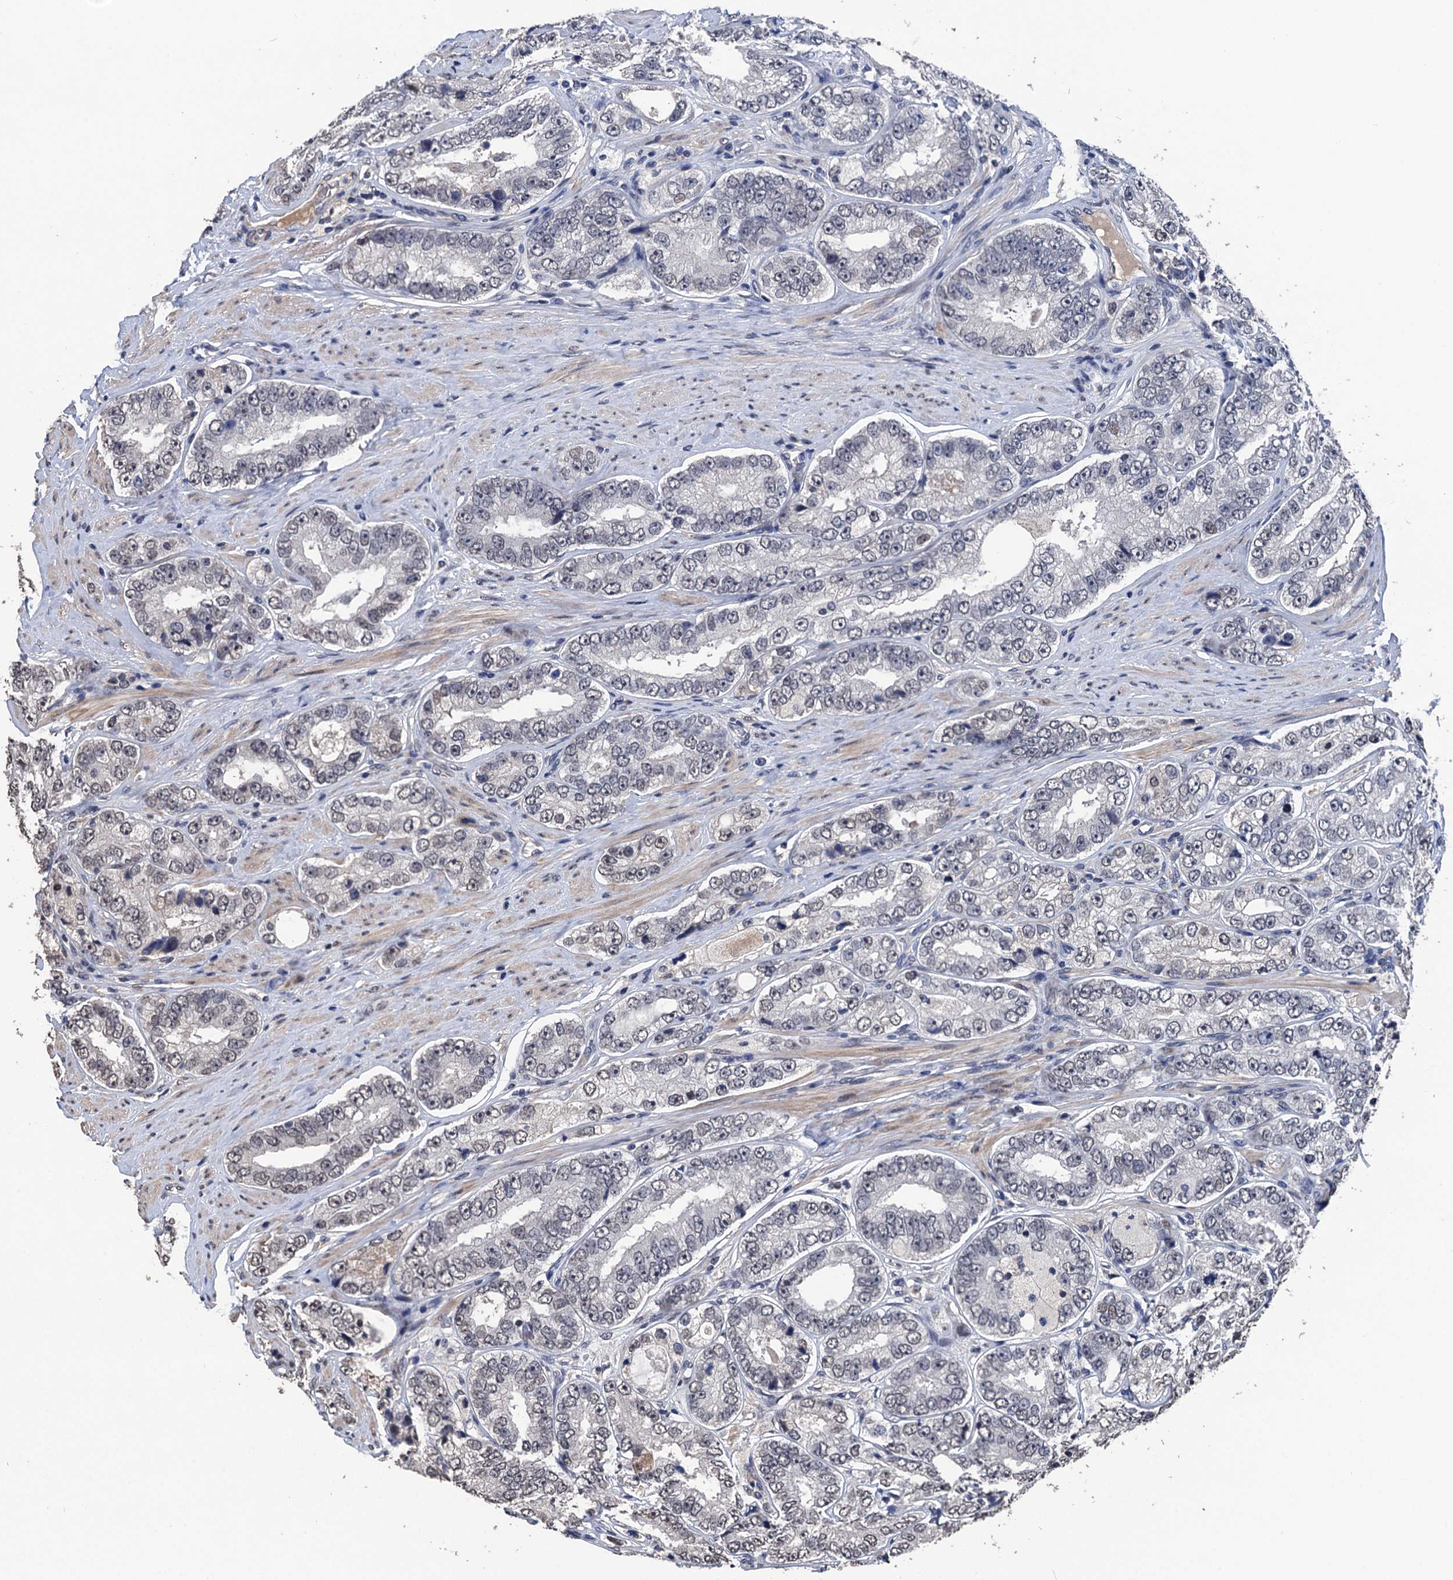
{"staining": {"intensity": "weak", "quantity": "<25%", "location": "nuclear"}, "tissue": "prostate cancer", "cell_type": "Tumor cells", "image_type": "cancer", "snomed": [{"axis": "morphology", "description": "Adenocarcinoma, High grade"}, {"axis": "topography", "description": "Prostate"}], "caption": "Immunohistochemical staining of prostate cancer exhibits no significant expression in tumor cells.", "gene": "ART5", "patient": {"sex": "male", "age": 56}}